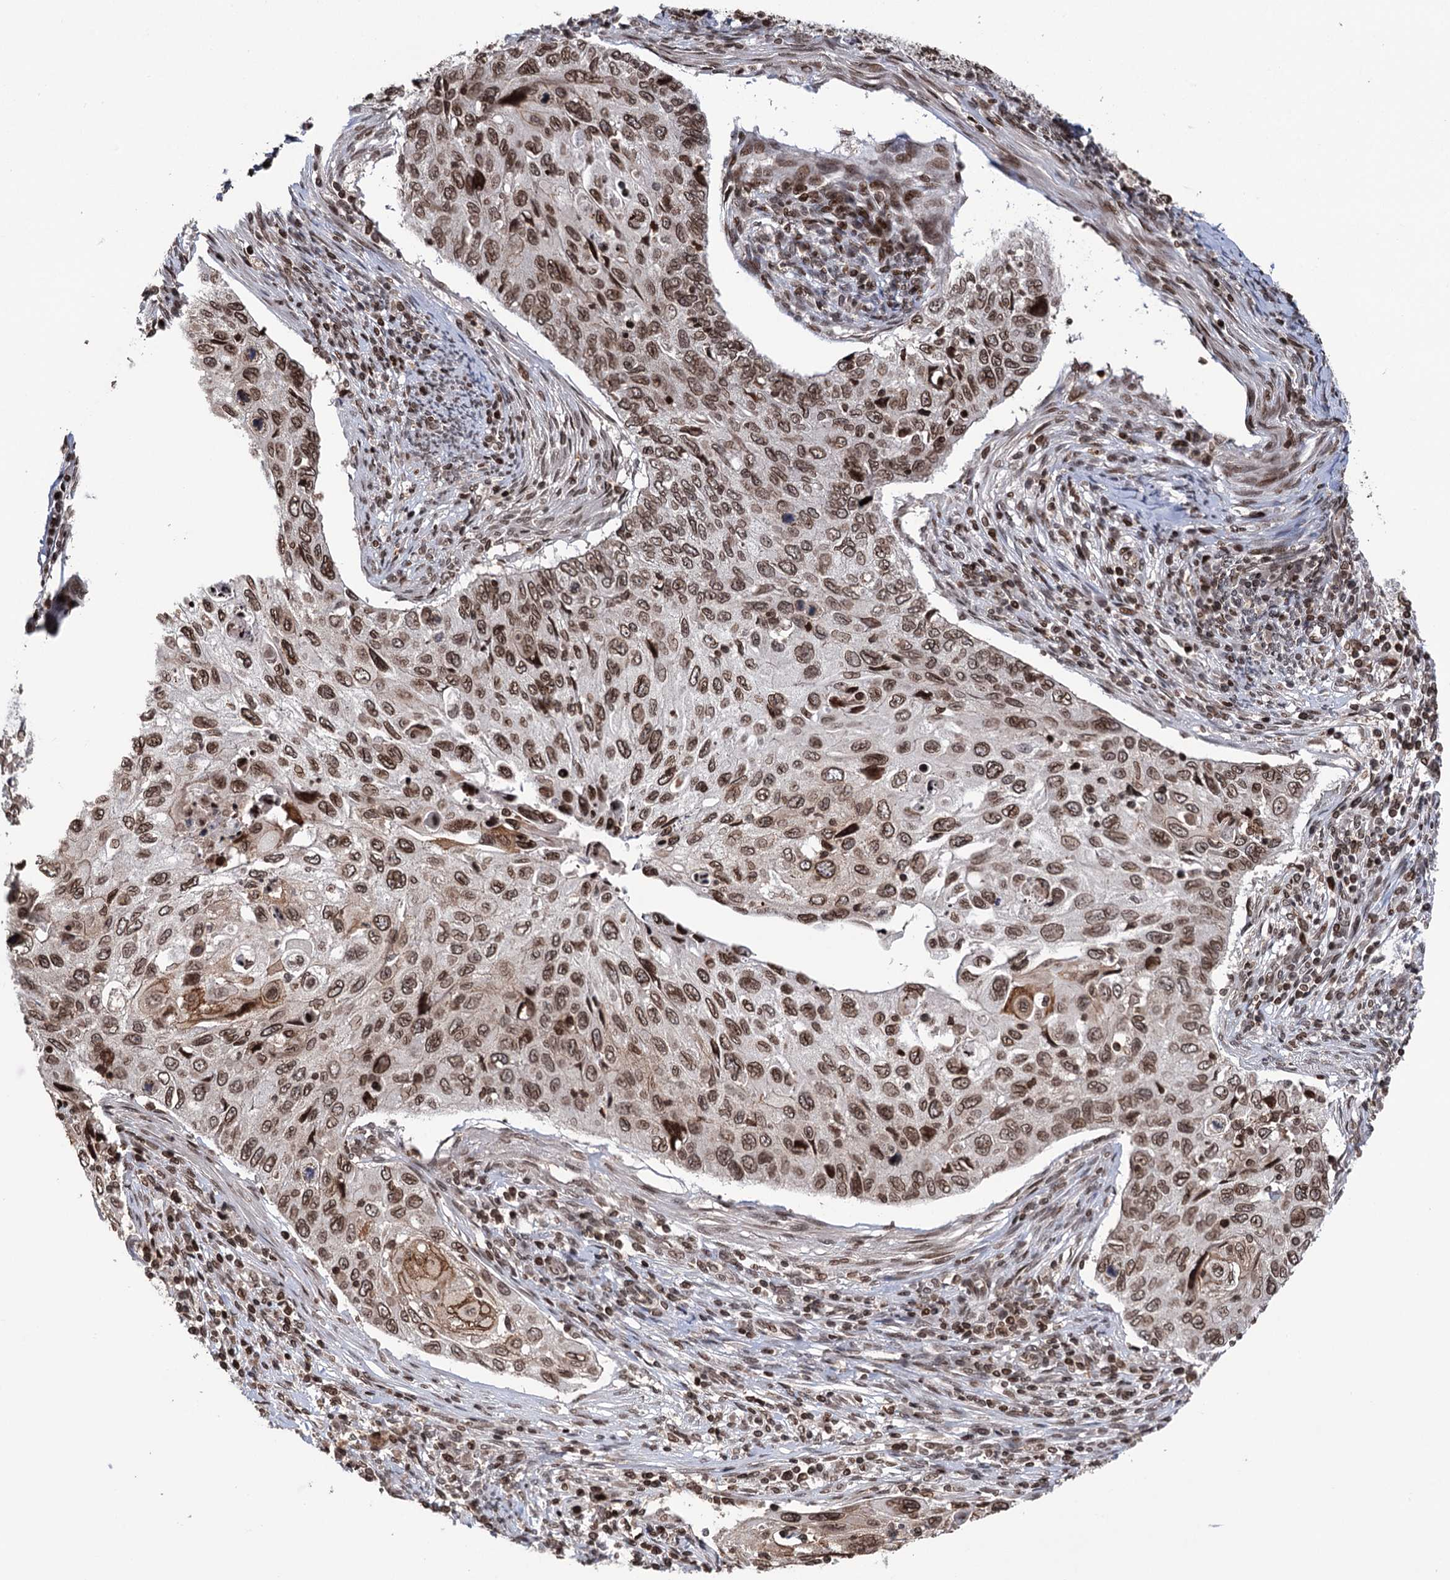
{"staining": {"intensity": "moderate", "quantity": ">75%", "location": "nuclear"}, "tissue": "cervical cancer", "cell_type": "Tumor cells", "image_type": "cancer", "snomed": [{"axis": "morphology", "description": "Squamous cell carcinoma, NOS"}, {"axis": "topography", "description": "Cervix"}], "caption": "Approximately >75% of tumor cells in cervical squamous cell carcinoma show moderate nuclear protein staining as visualized by brown immunohistochemical staining.", "gene": "CCDC77", "patient": {"sex": "female", "age": 70}}